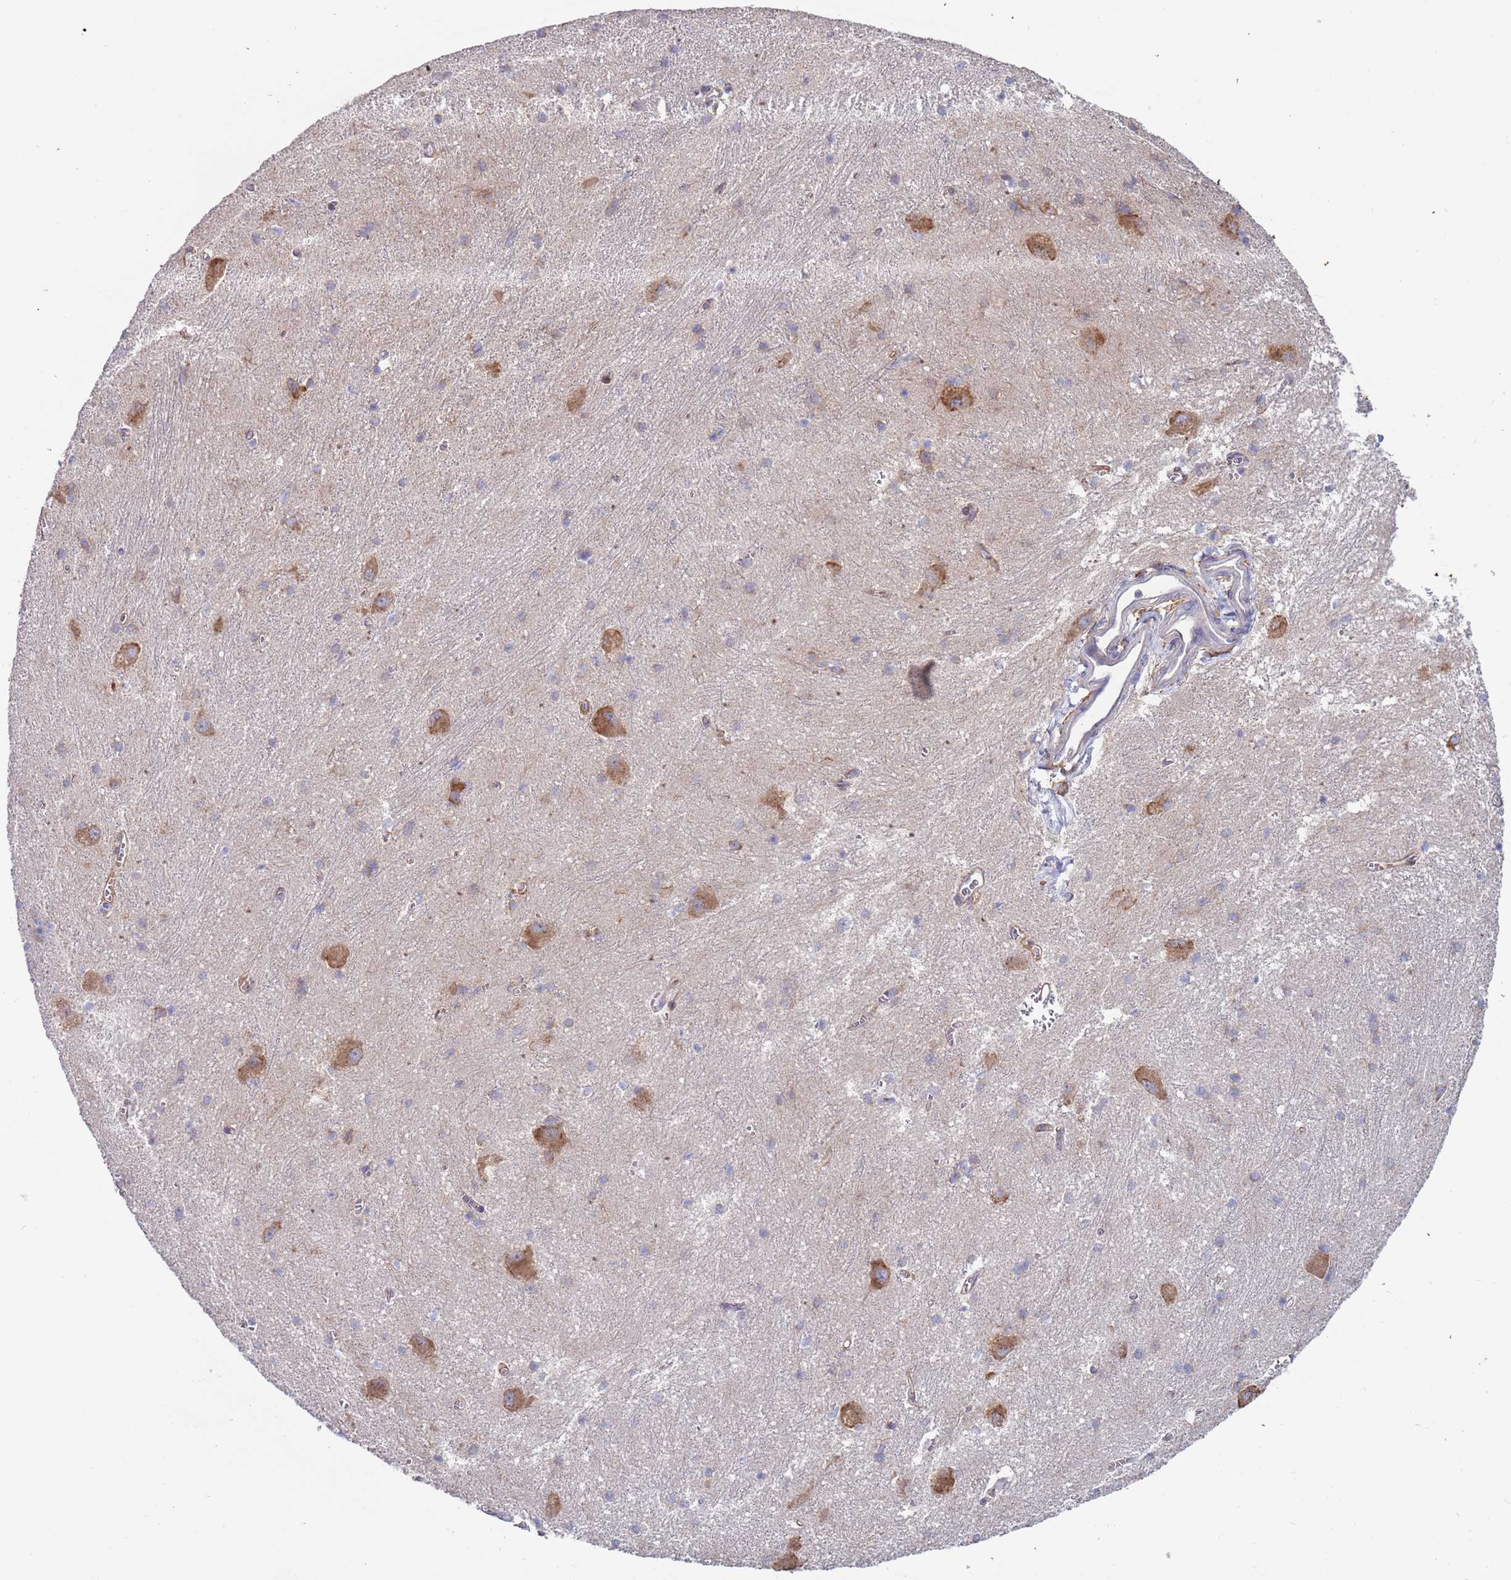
{"staining": {"intensity": "negative", "quantity": "none", "location": "none"}, "tissue": "caudate", "cell_type": "Glial cells", "image_type": "normal", "snomed": [{"axis": "morphology", "description": "Normal tissue, NOS"}, {"axis": "topography", "description": "Lateral ventricle wall"}], "caption": "Glial cells are negative for protein expression in benign human caudate. (DAB (3,3'-diaminobenzidine) IHC visualized using brightfield microscopy, high magnification).", "gene": "ENSG00000286098", "patient": {"sex": "male", "age": 37}}